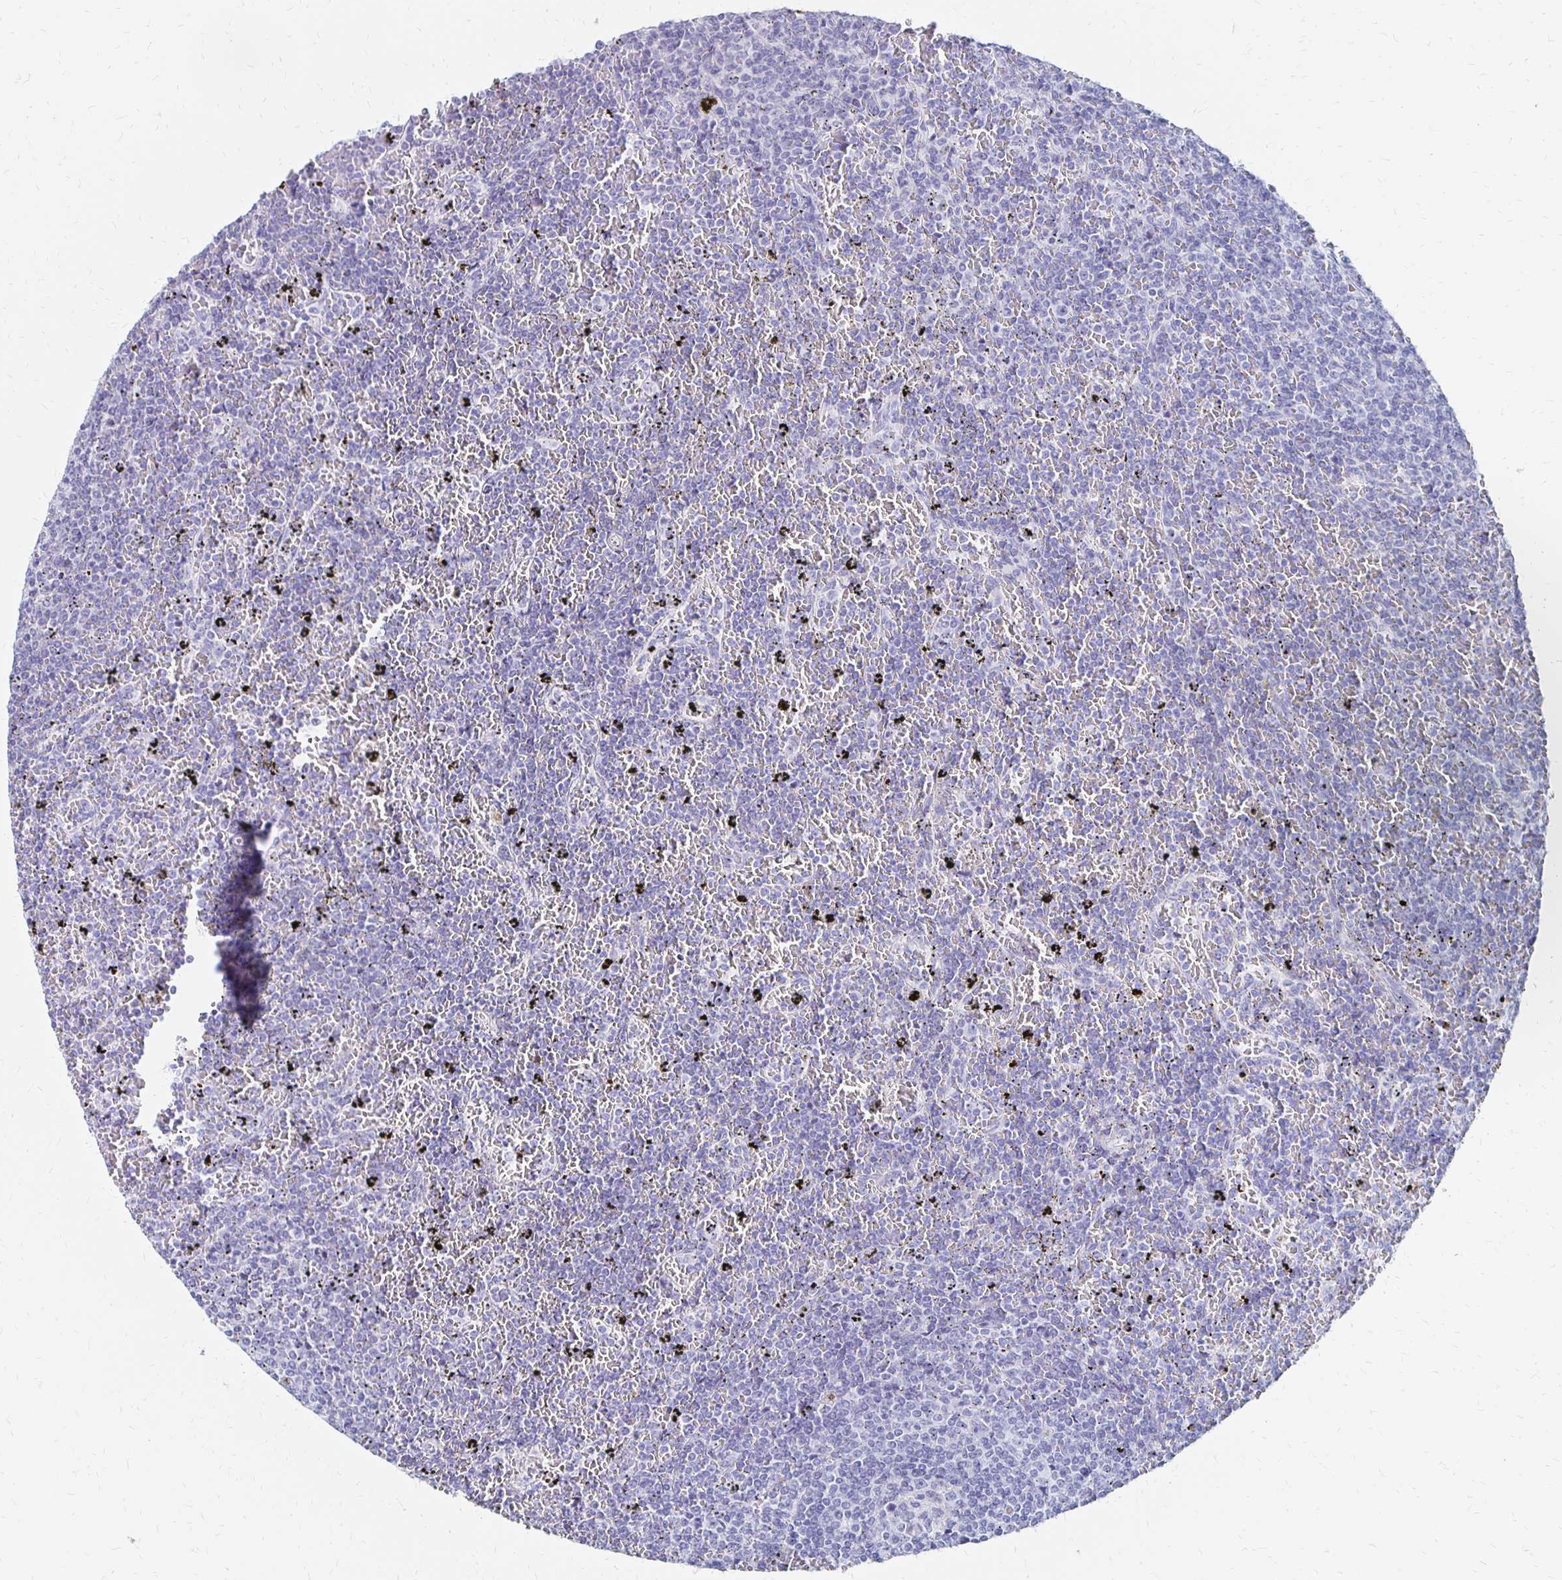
{"staining": {"intensity": "negative", "quantity": "none", "location": "none"}, "tissue": "lymphoma", "cell_type": "Tumor cells", "image_type": "cancer", "snomed": [{"axis": "morphology", "description": "Malignant lymphoma, non-Hodgkin's type, Low grade"}, {"axis": "topography", "description": "Spleen"}], "caption": "An IHC photomicrograph of malignant lymphoma, non-Hodgkin's type (low-grade) is shown. There is no staining in tumor cells of malignant lymphoma, non-Hodgkin's type (low-grade).", "gene": "SYT2", "patient": {"sex": "female", "age": 77}}